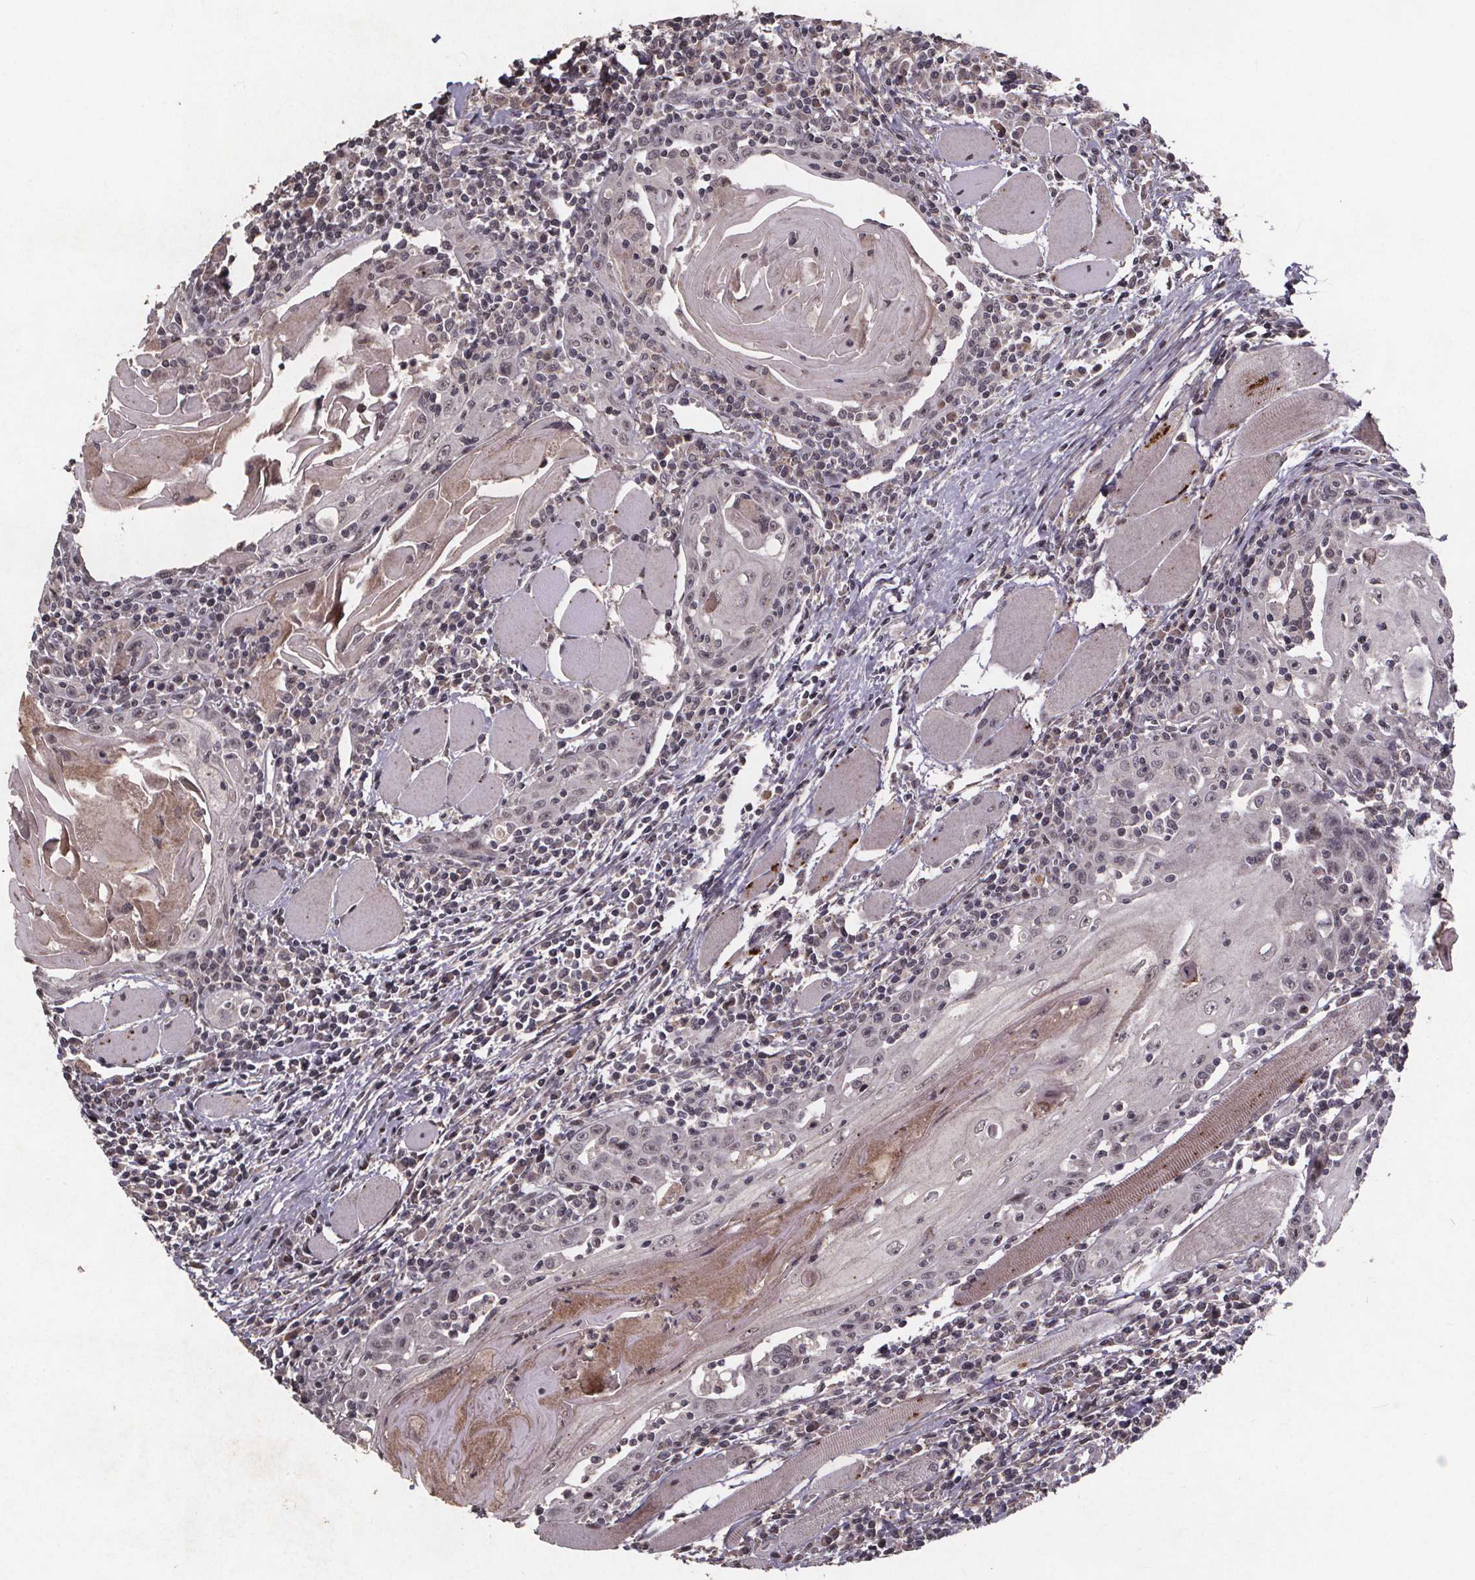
{"staining": {"intensity": "weak", "quantity": "<25%", "location": "cytoplasmic/membranous"}, "tissue": "head and neck cancer", "cell_type": "Tumor cells", "image_type": "cancer", "snomed": [{"axis": "morphology", "description": "Normal tissue, NOS"}, {"axis": "morphology", "description": "Squamous cell carcinoma, NOS"}, {"axis": "topography", "description": "Oral tissue"}, {"axis": "topography", "description": "Head-Neck"}], "caption": "Human head and neck cancer (squamous cell carcinoma) stained for a protein using IHC demonstrates no staining in tumor cells.", "gene": "GPX3", "patient": {"sex": "male", "age": 52}}